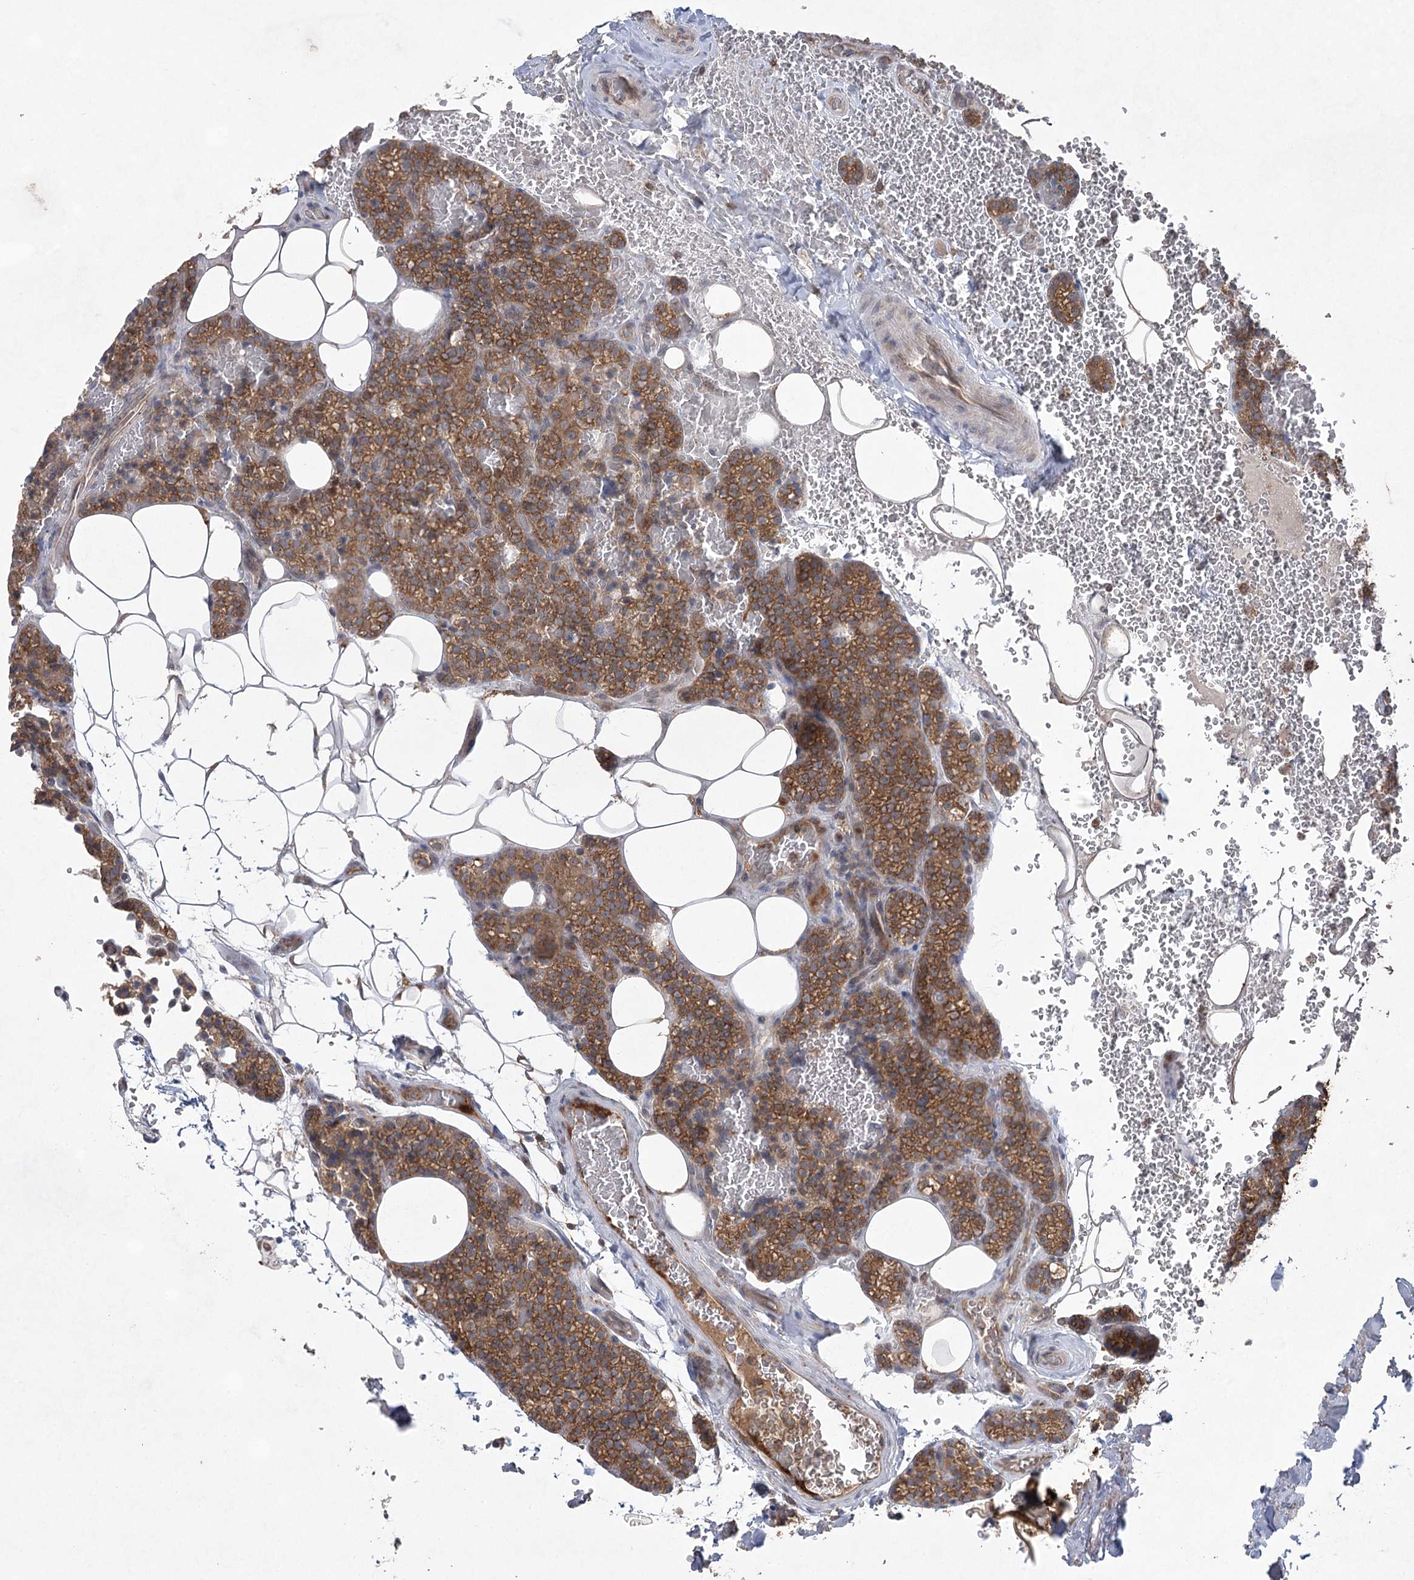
{"staining": {"intensity": "moderate", "quantity": ">75%", "location": "cytoplasmic/membranous"}, "tissue": "parathyroid gland", "cell_type": "Glandular cells", "image_type": "normal", "snomed": [{"axis": "morphology", "description": "Normal tissue, NOS"}, {"axis": "topography", "description": "Parathyroid gland"}], "caption": "Immunohistochemical staining of unremarkable human parathyroid gland shows medium levels of moderate cytoplasmic/membranous staining in approximately >75% of glandular cells. The protein of interest is shown in brown color, while the nuclei are stained blue.", "gene": "EIF3A", "patient": {"sex": "male", "age": 50}}